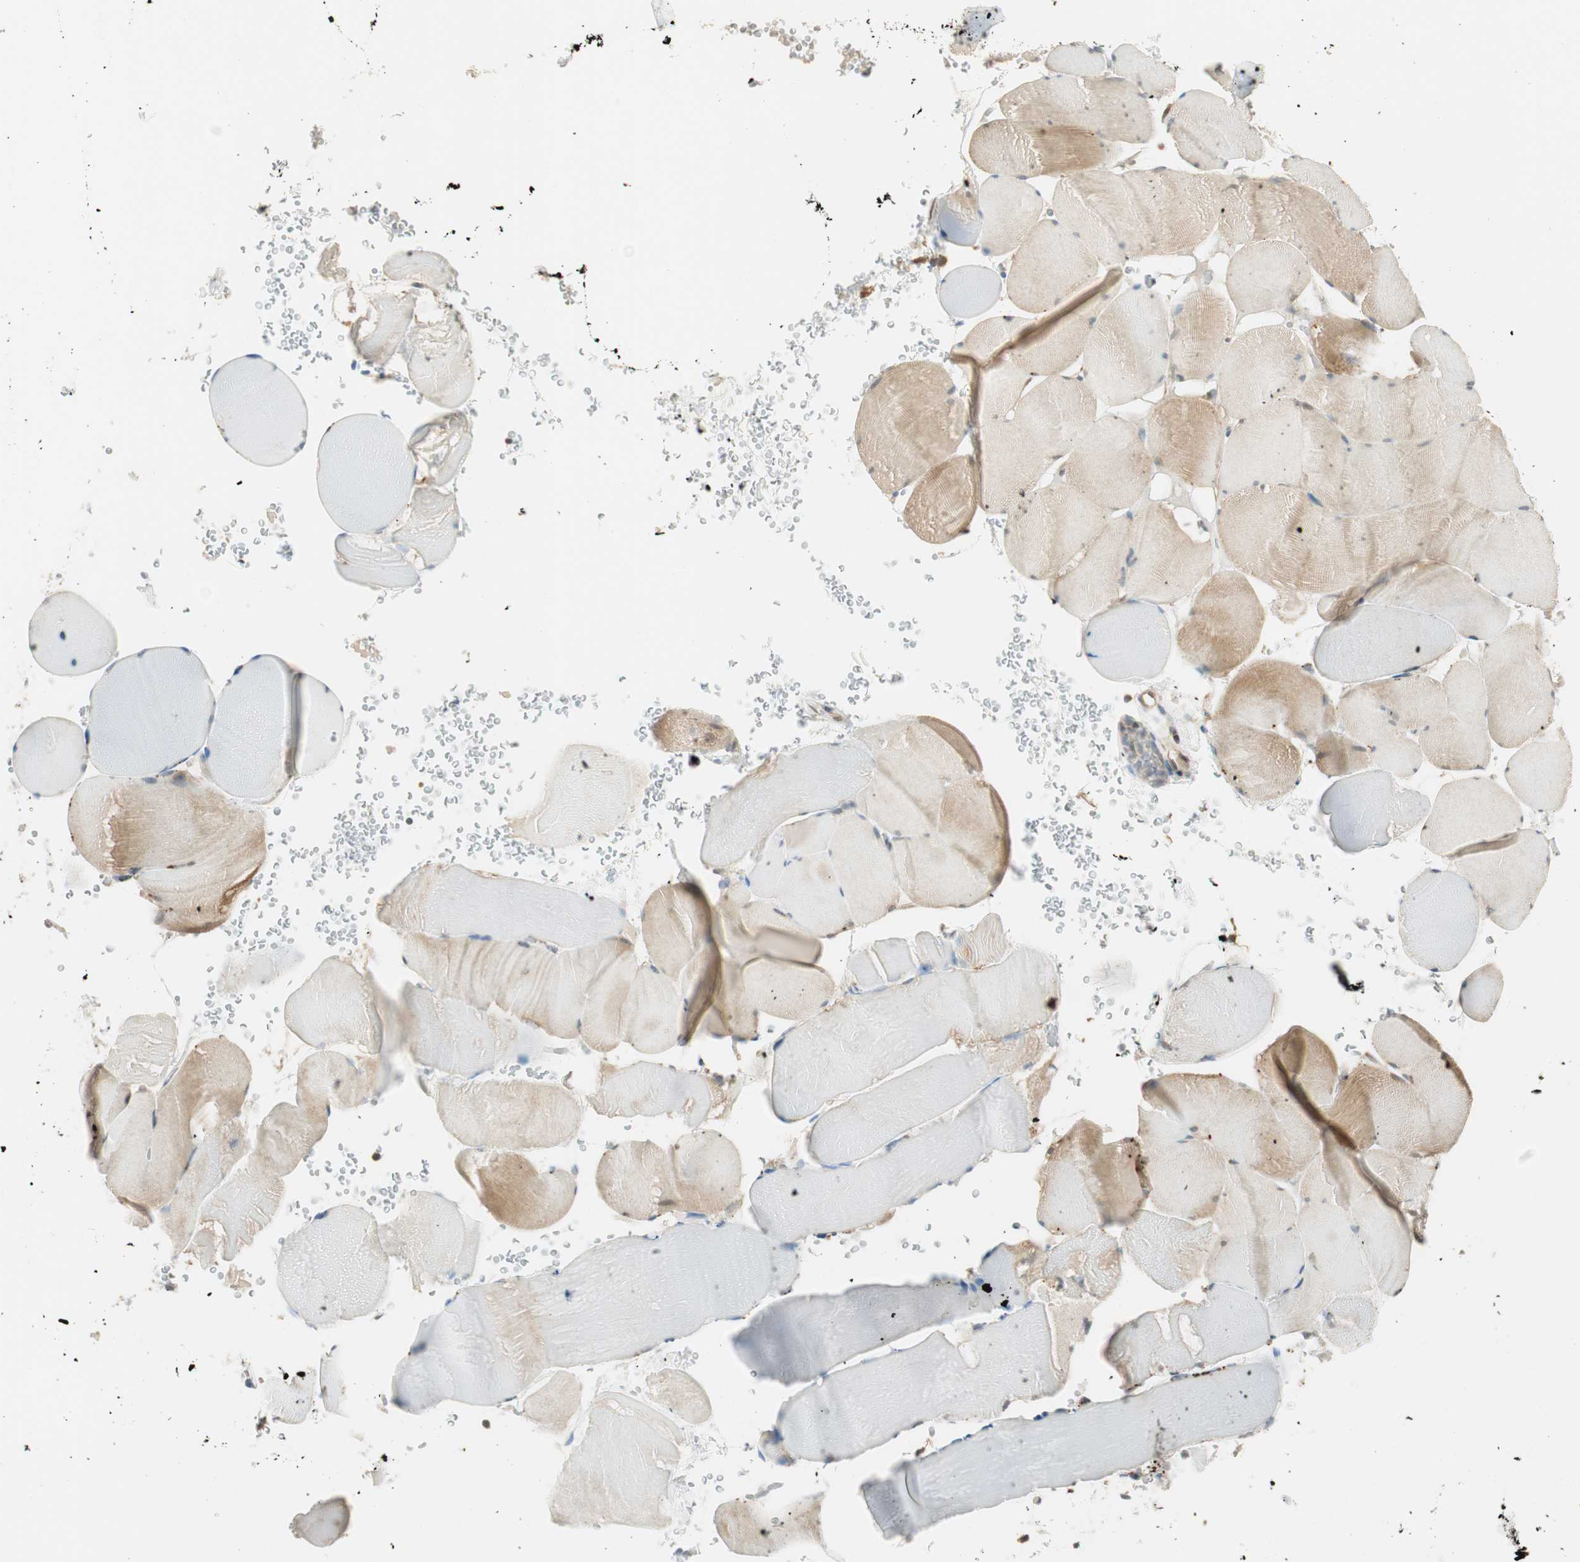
{"staining": {"intensity": "moderate", "quantity": "<25%", "location": "cytoplasmic/membranous"}, "tissue": "skeletal muscle", "cell_type": "Myocytes", "image_type": "normal", "snomed": [{"axis": "morphology", "description": "Normal tissue, NOS"}, {"axis": "topography", "description": "Skeletal muscle"}], "caption": "High-magnification brightfield microscopy of normal skeletal muscle stained with DAB (brown) and counterstained with hematoxylin (blue). myocytes exhibit moderate cytoplasmic/membranous staining is appreciated in approximately<25% of cells. The protein is shown in brown color, while the nuclei are stained blue.", "gene": "PSMD8", "patient": {"sex": "male", "age": 62}}